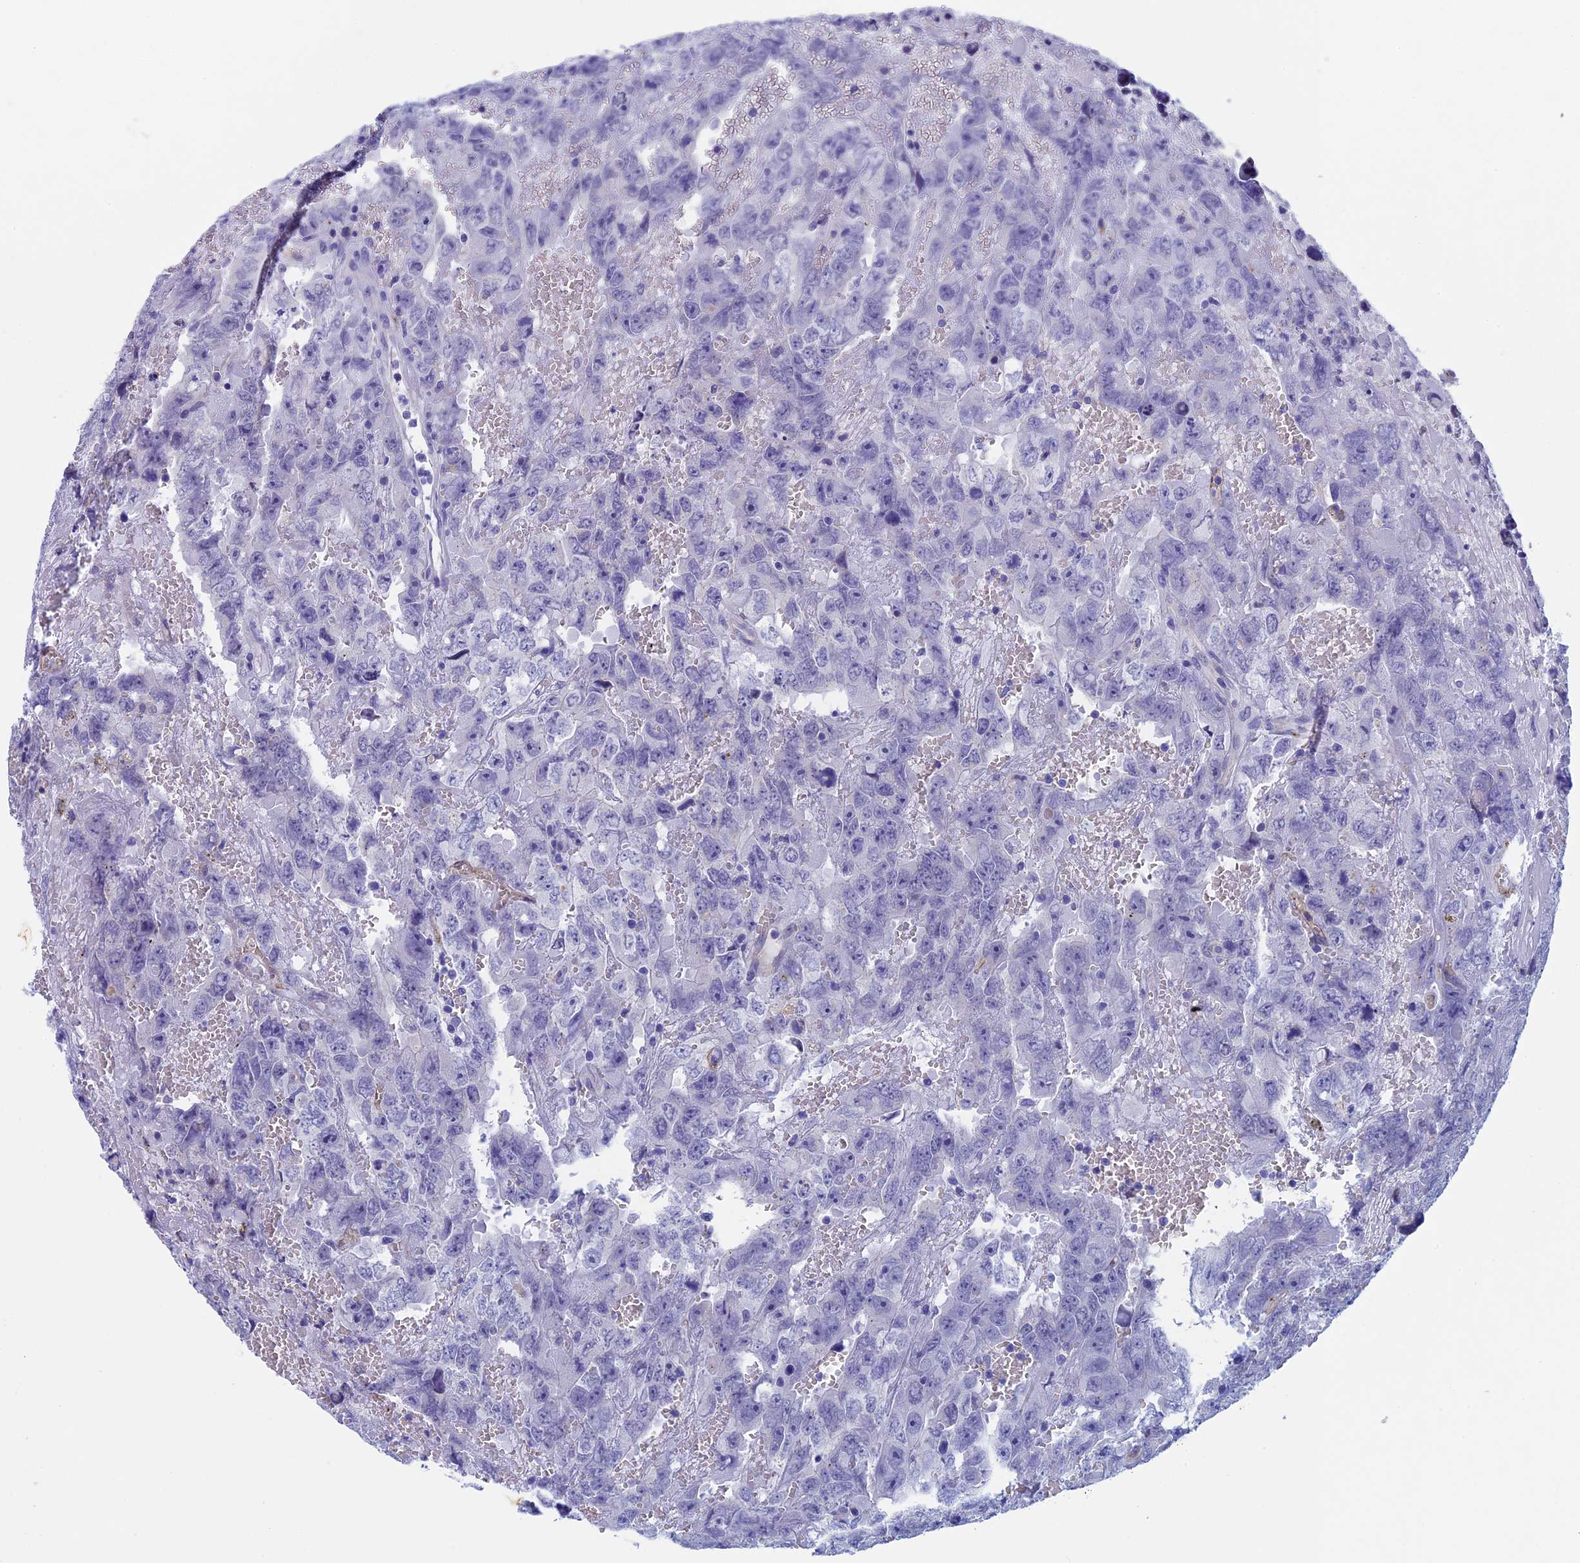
{"staining": {"intensity": "negative", "quantity": "none", "location": "none"}, "tissue": "testis cancer", "cell_type": "Tumor cells", "image_type": "cancer", "snomed": [{"axis": "morphology", "description": "Carcinoma, Embryonal, NOS"}, {"axis": "topography", "description": "Testis"}], "caption": "IHC histopathology image of neoplastic tissue: testis cancer (embryonal carcinoma) stained with DAB (3,3'-diaminobenzidine) demonstrates no significant protein staining in tumor cells. (Stains: DAB IHC with hematoxylin counter stain, Microscopy: brightfield microscopy at high magnification).", "gene": "INSYN1", "patient": {"sex": "male", "age": 45}}